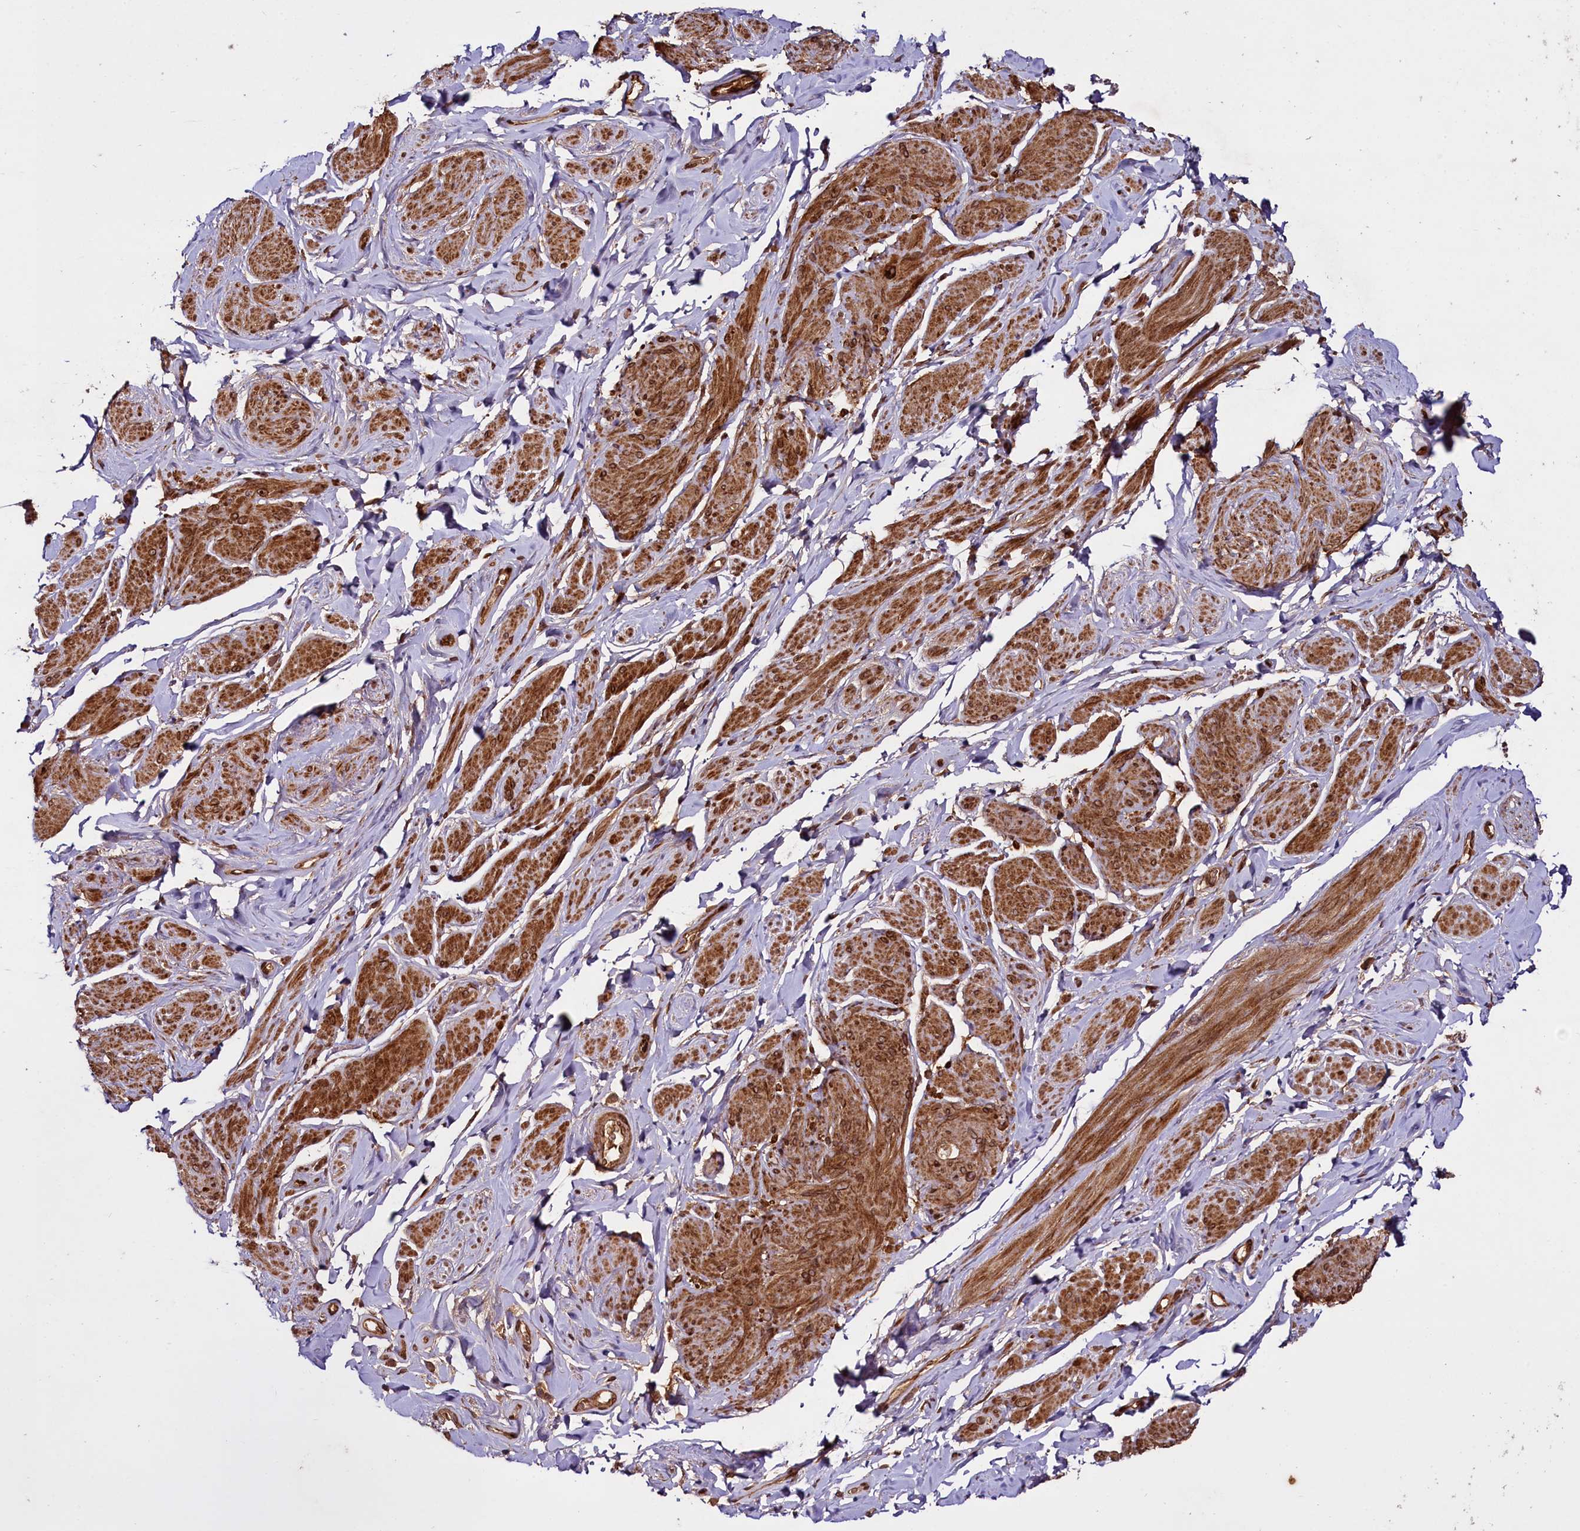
{"staining": {"intensity": "strong", "quantity": ">75%", "location": "cytoplasmic/membranous"}, "tissue": "smooth muscle", "cell_type": "Smooth muscle cells", "image_type": "normal", "snomed": [{"axis": "morphology", "description": "Normal tissue, NOS"}, {"axis": "topography", "description": "Smooth muscle"}, {"axis": "topography", "description": "Peripheral nerve tissue"}], "caption": "Protein analysis of unremarkable smooth muscle displays strong cytoplasmic/membranous staining in approximately >75% of smooth muscle cells.", "gene": "DCP1B", "patient": {"sex": "male", "age": 69}}